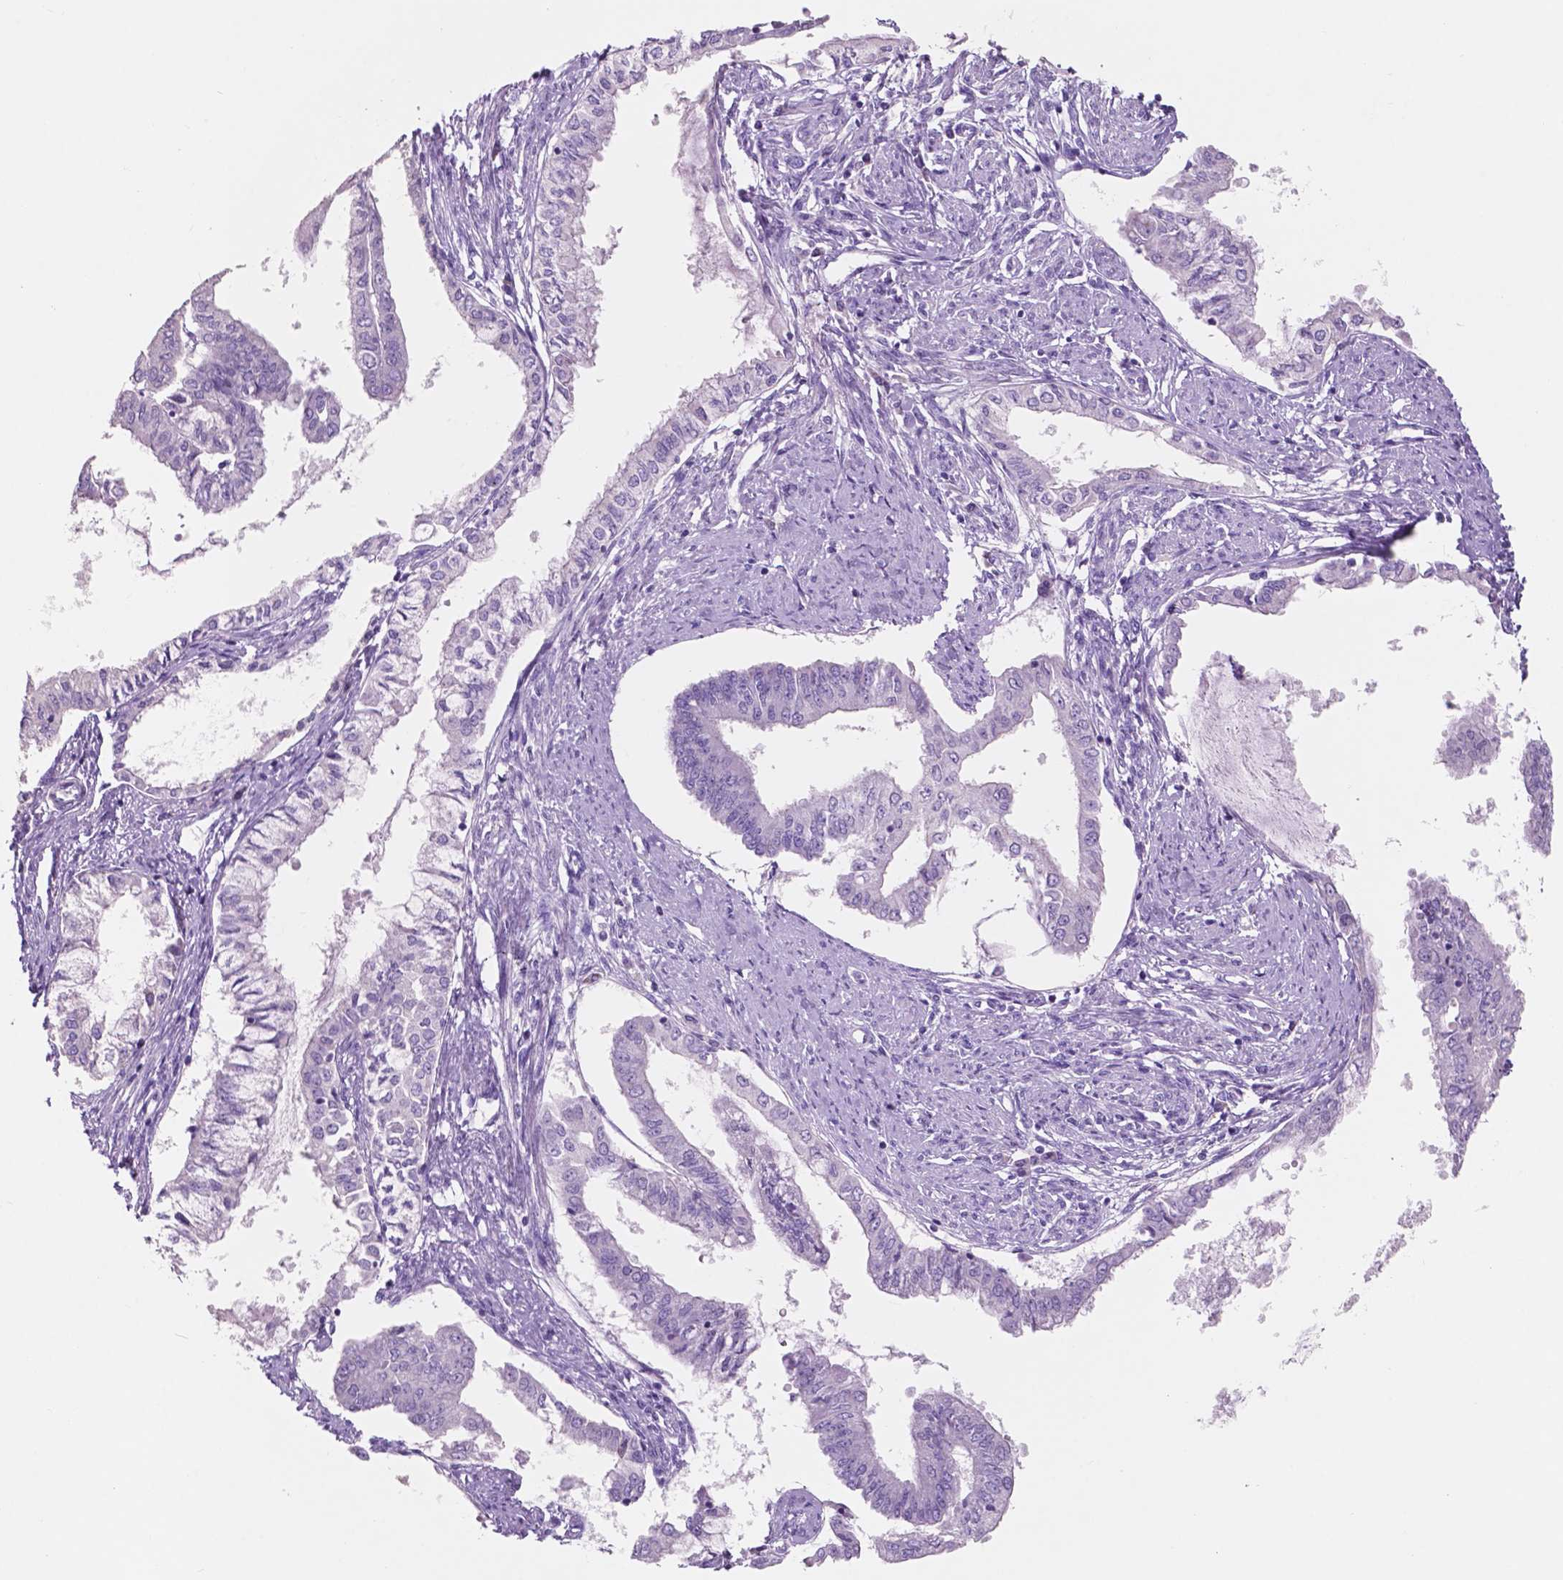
{"staining": {"intensity": "negative", "quantity": "none", "location": "none"}, "tissue": "endometrial cancer", "cell_type": "Tumor cells", "image_type": "cancer", "snomed": [{"axis": "morphology", "description": "Adenocarcinoma, NOS"}, {"axis": "topography", "description": "Endometrium"}], "caption": "Tumor cells show no significant positivity in endometrial cancer.", "gene": "CUZD1", "patient": {"sex": "female", "age": 76}}